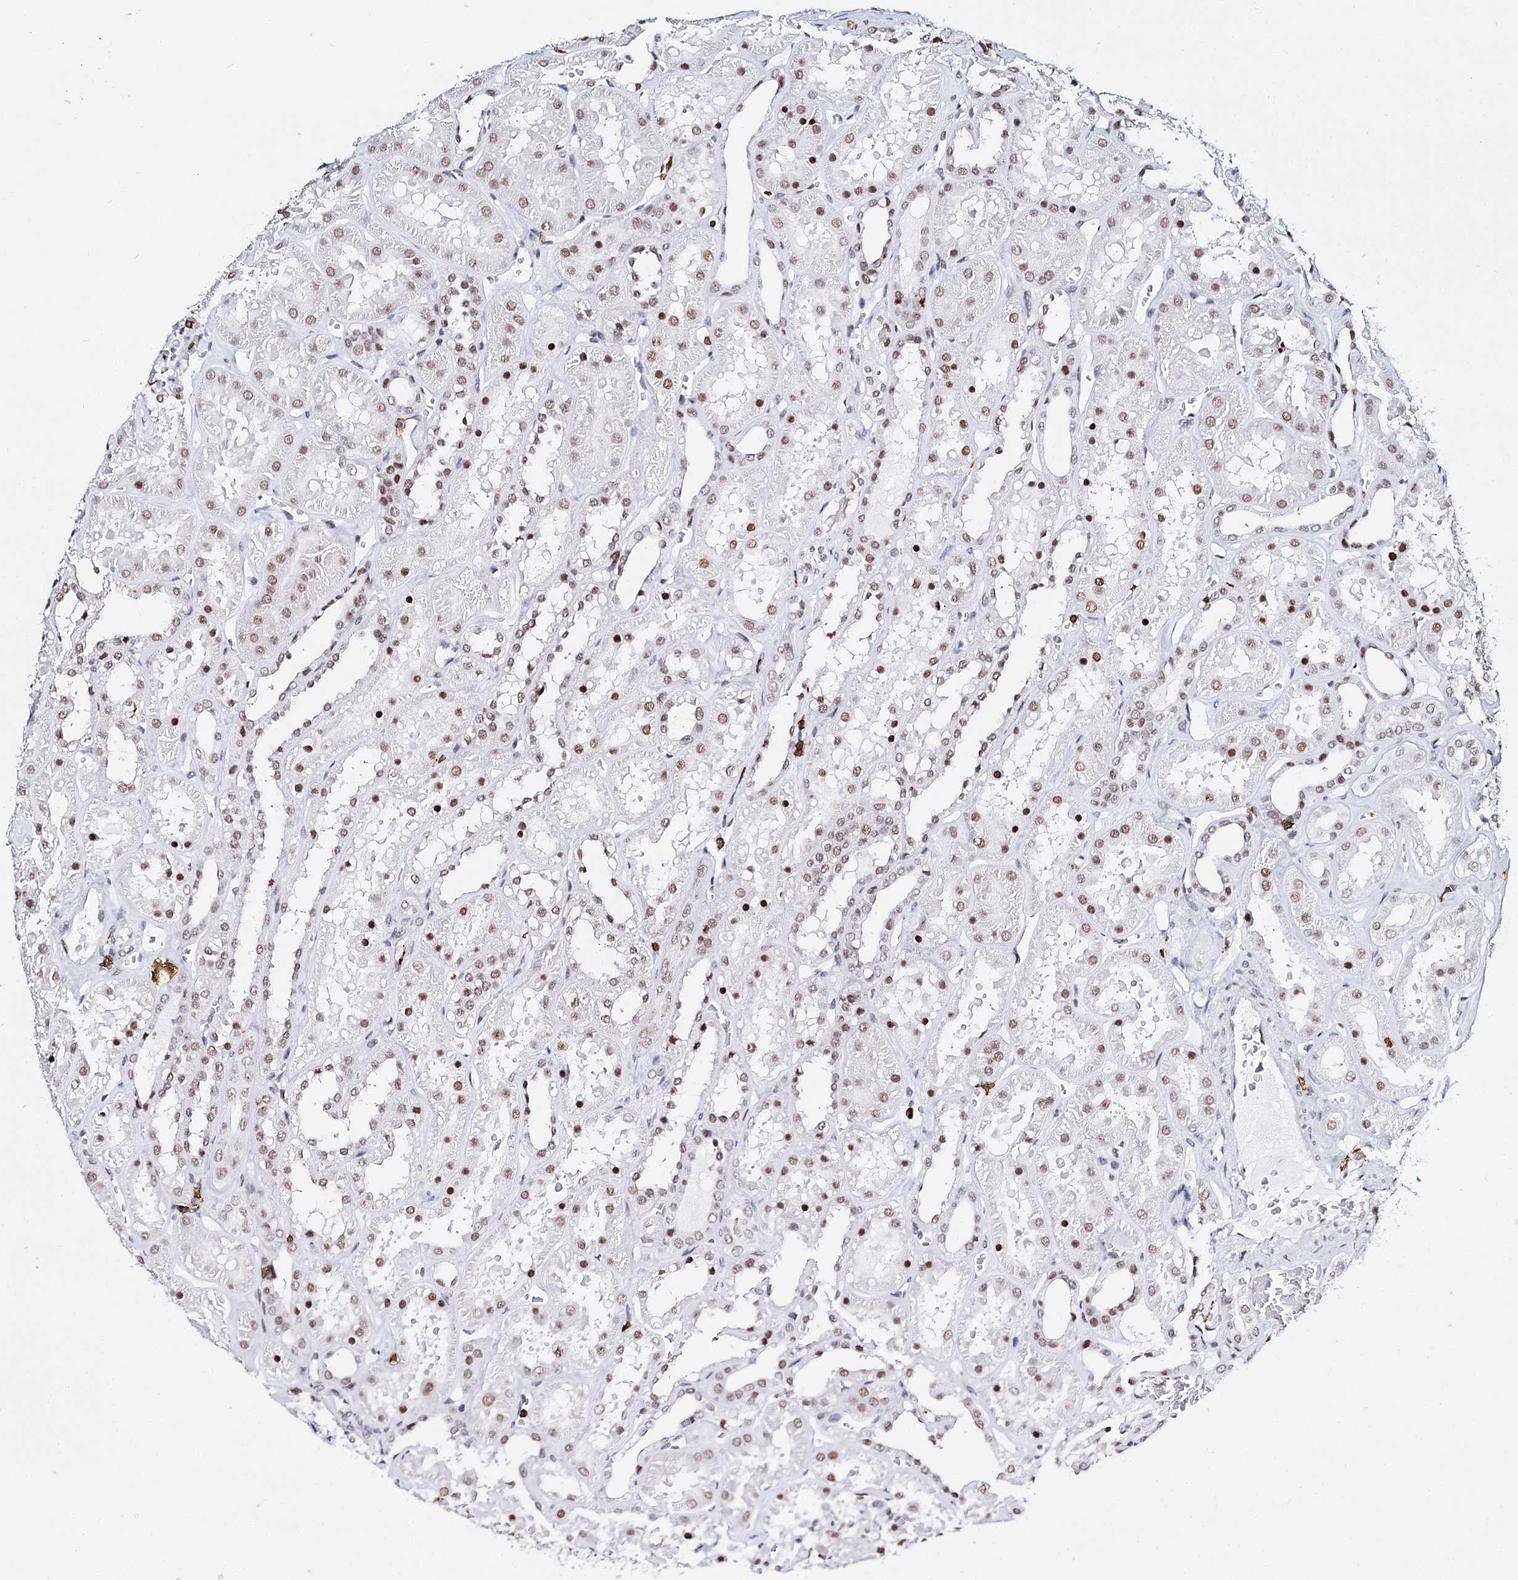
{"staining": {"intensity": "weak", "quantity": "<25%", "location": "nuclear"}, "tissue": "kidney", "cell_type": "Cells in glomeruli", "image_type": "normal", "snomed": [{"axis": "morphology", "description": "Normal tissue, NOS"}, {"axis": "topography", "description": "Kidney"}], "caption": "Immunohistochemistry image of benign kidney: human kidney stained with DAB demonstrates no significant protein positivity in cells in glomeruli. (Stains: DAB IHC with hematoxylin counter stain, Microscopy: brightfield microscopy at high magnification).", "gene": "BARD1", "patient": {"sex": "female", "age": 41}}